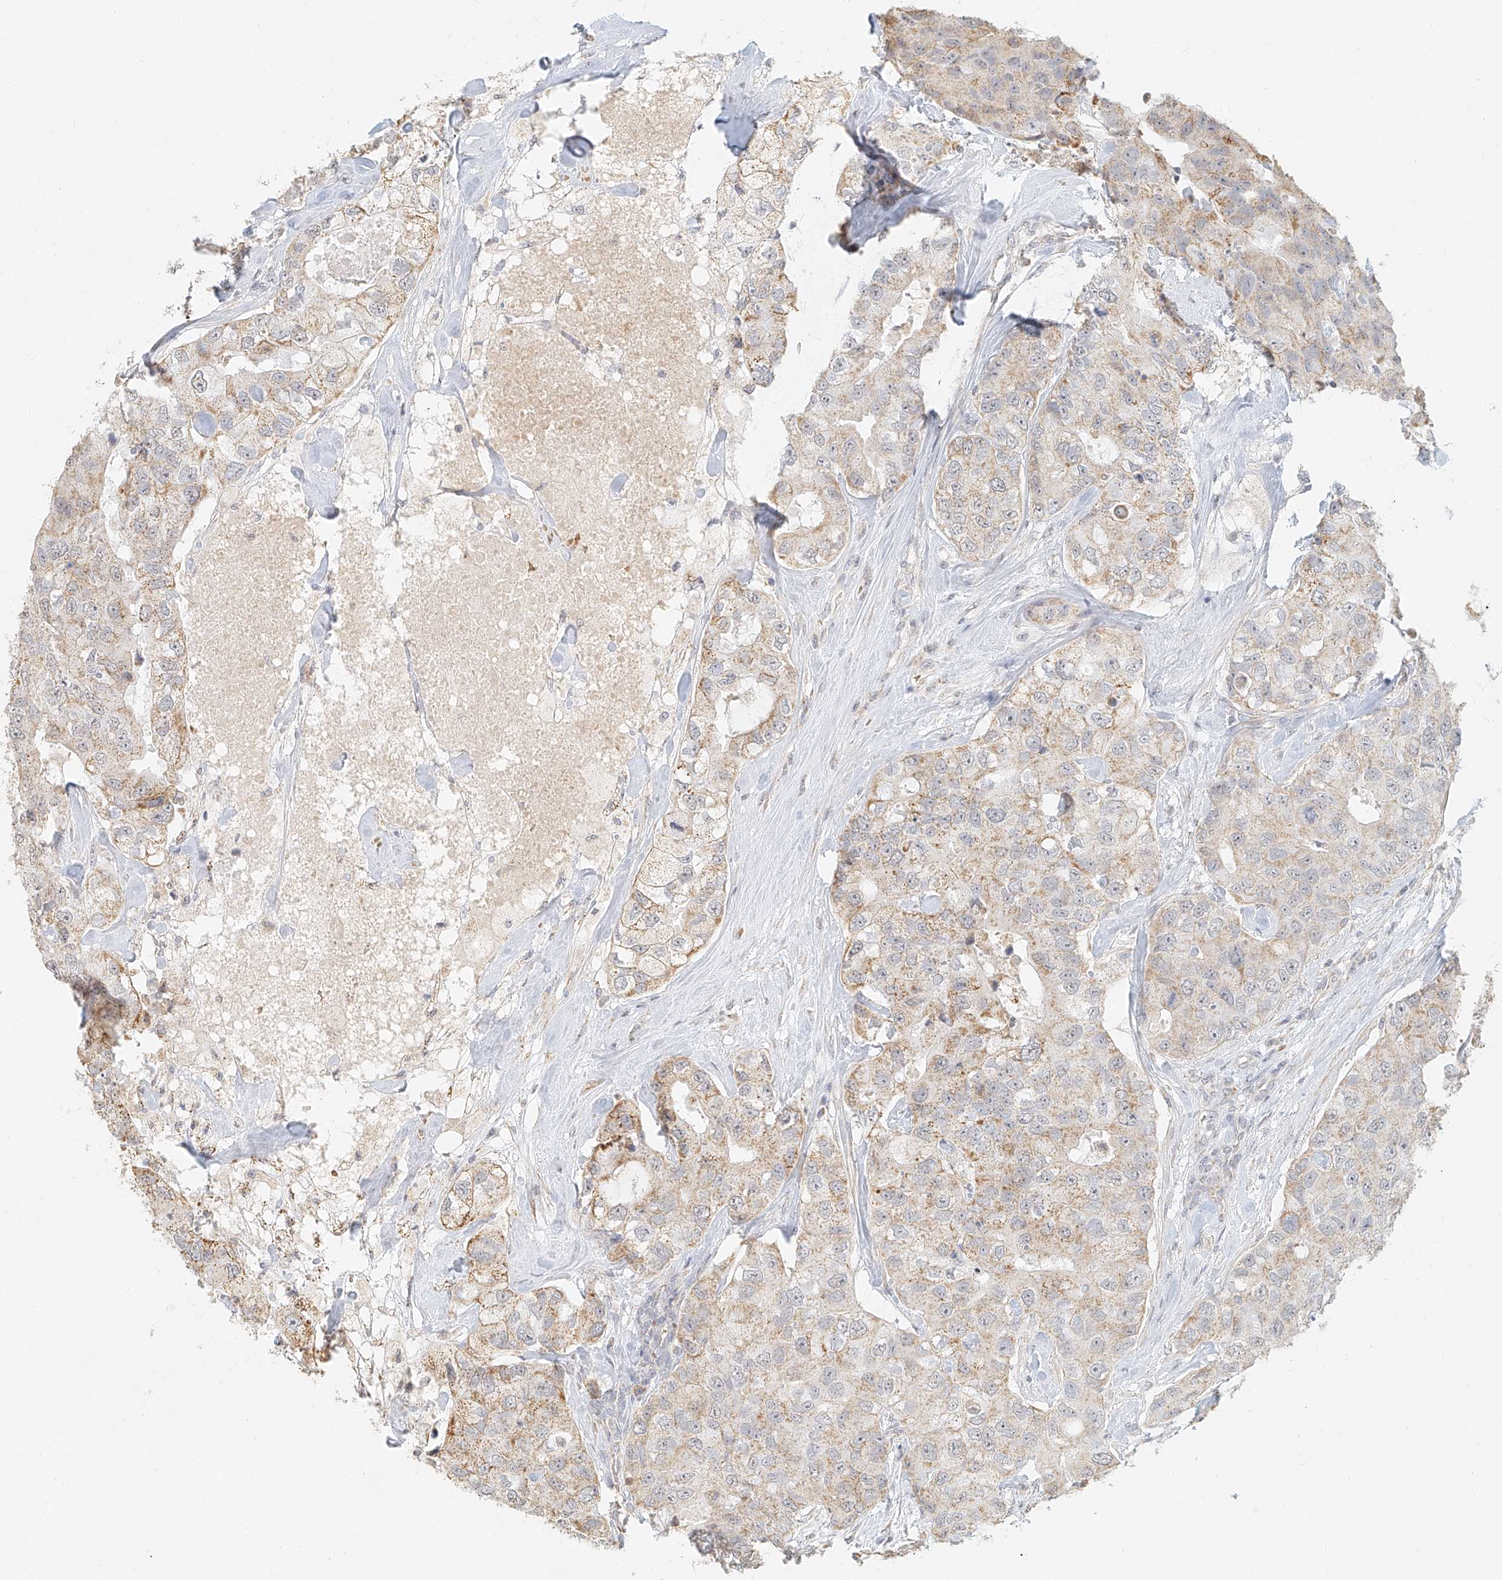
{"staining": {"intensity": "weak", "quantity": "25%-75%", "location": "cytoplasmic/membranous"}, "tissue": "breast cancer", "cell_type": "Tumor cells", "image_type": "cancer", "snomed": [{"axis": "morphology", "description": "Duct carcinoma"}, {"axis": "topography", "description": "Breast"}], "caption": "Weak cytoplasmic/membranous expression is identified in about 25%-75% of tumor cells in breast cancer. The staining was performed using DAB, with brown indicating positive protein expression. Nuclei are stained blue with hematoxylin.", "gene": "CXorf58", "patient": {"sex": "female", "age": 62}}